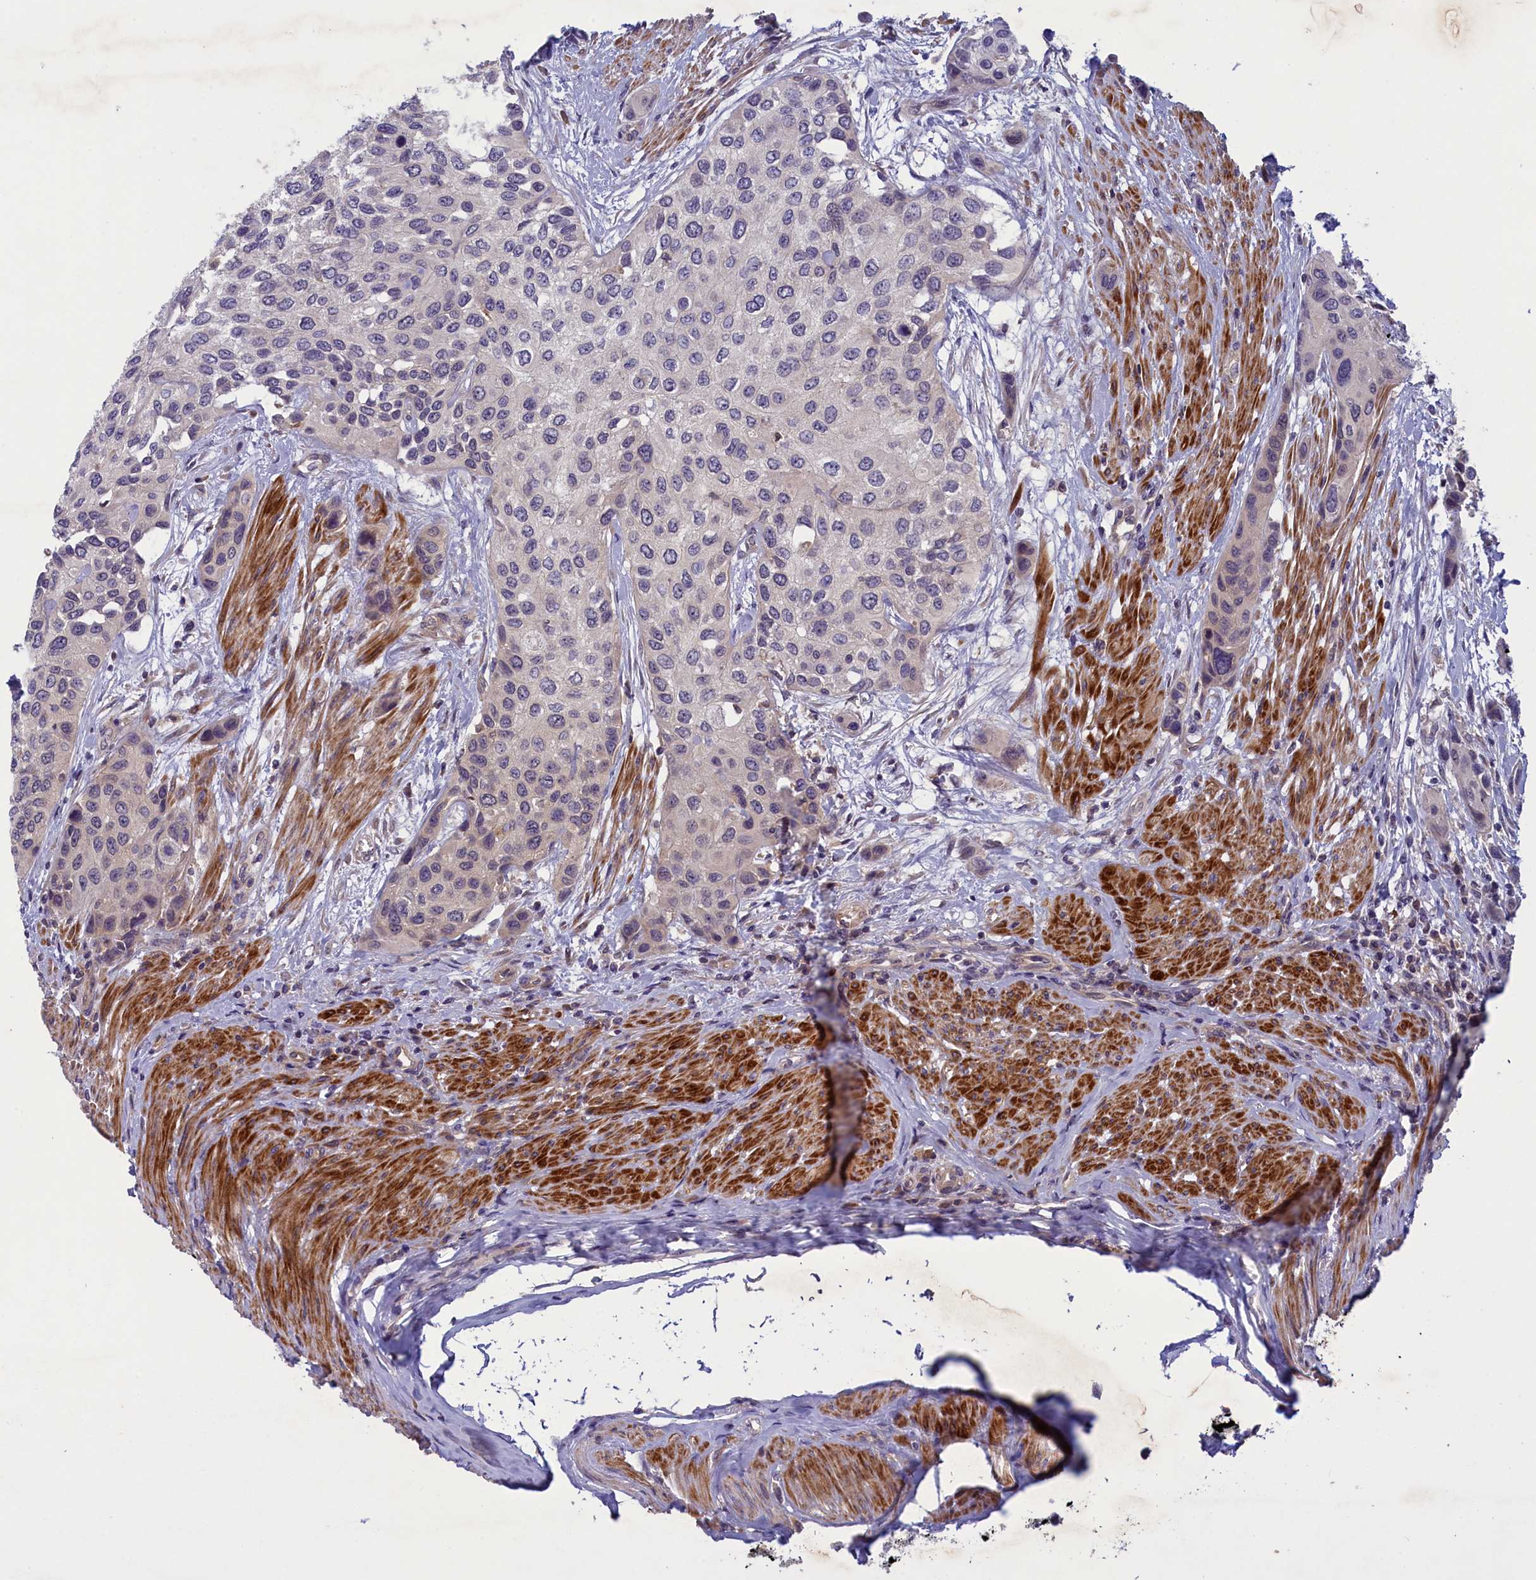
{"staining": {"intensity": "weak", "quantity": "<25%", "location": "cytoplasmic/membranous"}, "tissue": "urothelial cancer", "cell_type": "Tumor cells", "image_type": "cancer", "snomed": [{"axis": "morphology", "description": "Normal tissue, NOS"}, {"axis": "morphology", "description": "Urothelial carcinoma, High grade"}, {"axis": "topography", "description": "Vascular tissue"}, {"axis": "topography", "description": "Urinary bladder"}], "caption": "IHC histopathology image of urothelial cancer stained for a protein (brown), which displays no staining in tumor cells.", "gene": "NUBP1", "patient": {"sex": "female", "age": 56}}